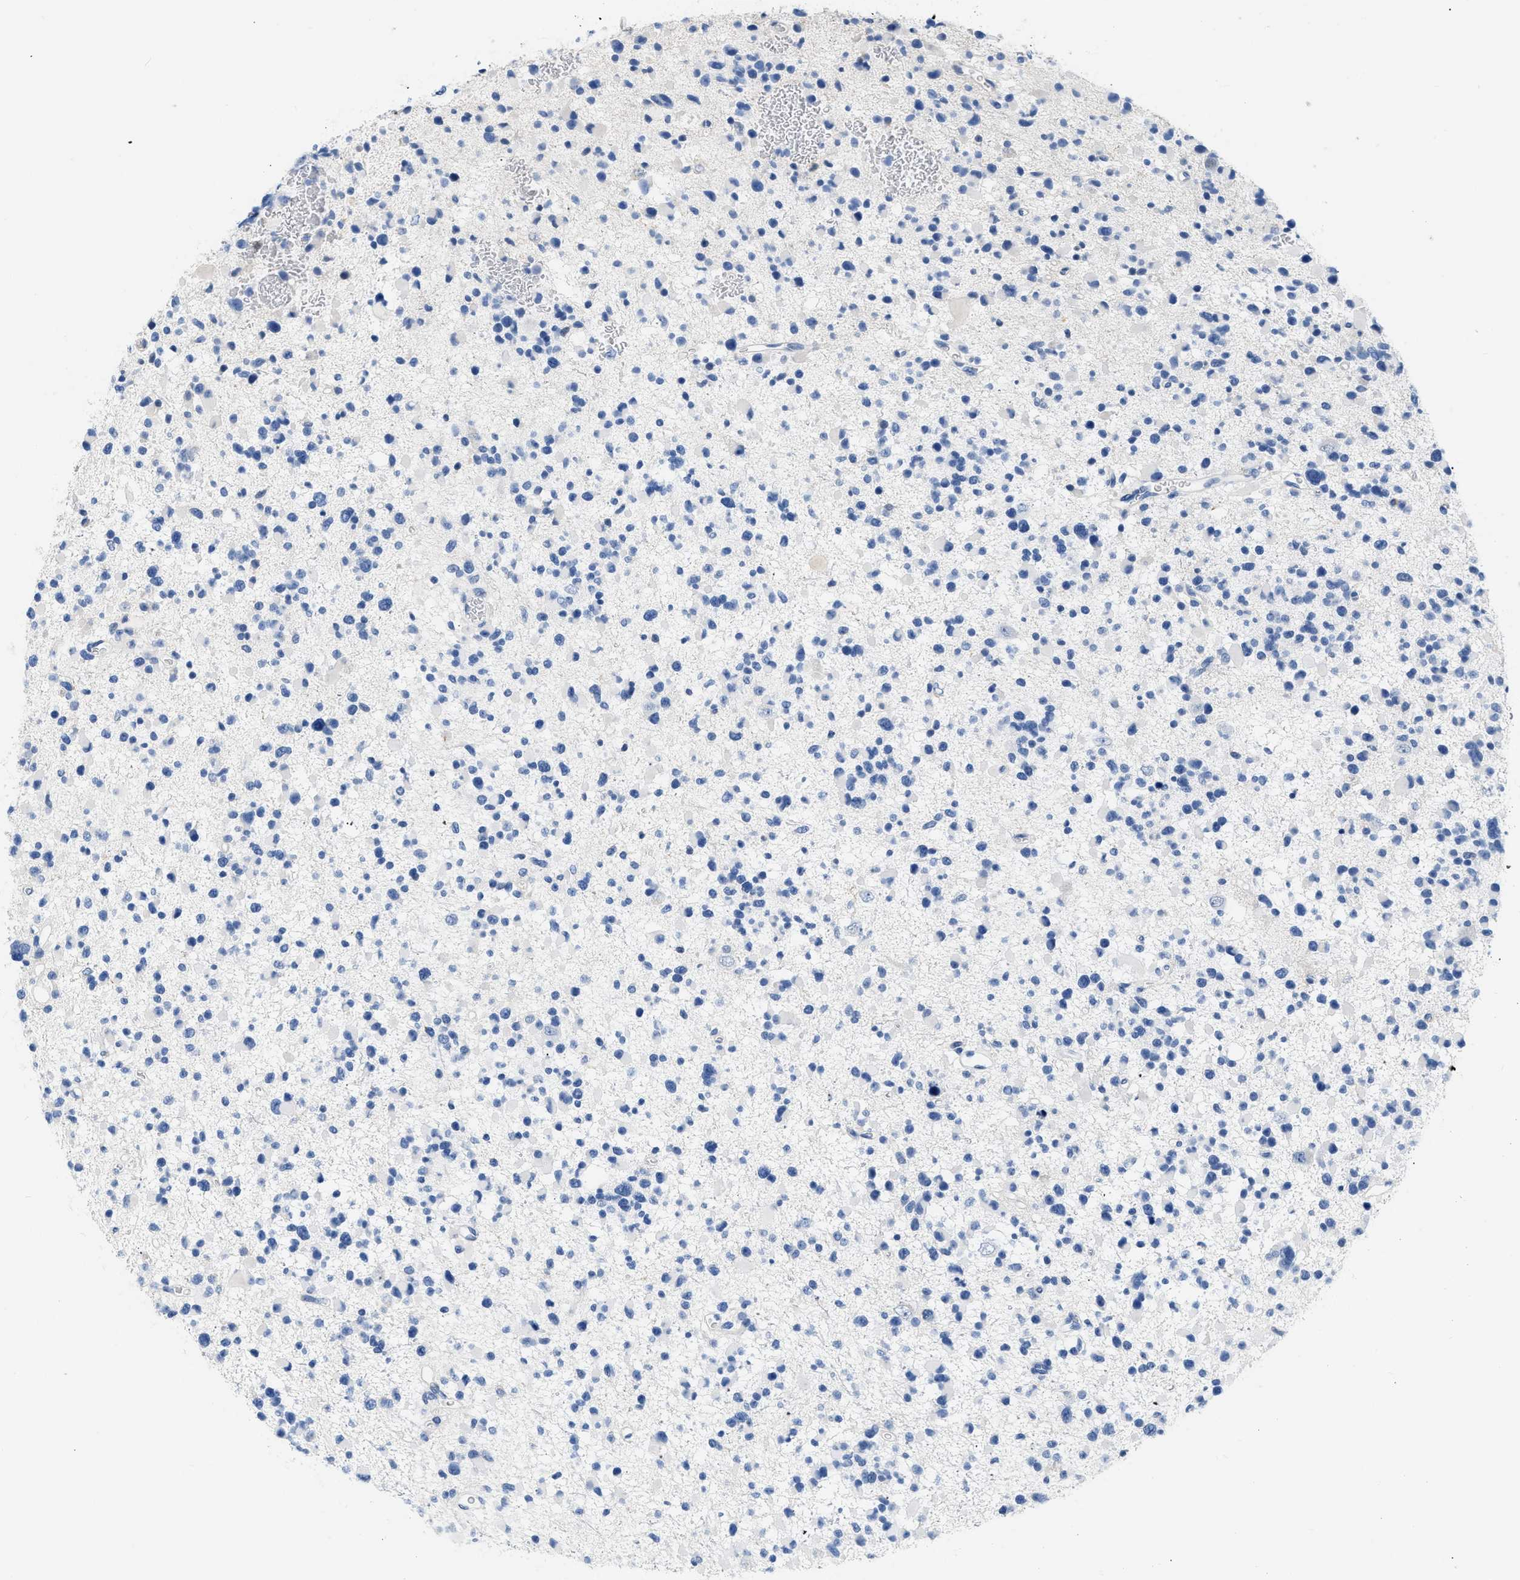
{"staining": {"intensity": "negative", "quantity": "none", "location": "none"}, "tissue": "glioma", "cell_type": "Tumor cells", "image_type": "cancer", "snomed": [{"axis": "morphology", "description": "Glioma, malignant, Low grade"}, {"axis": "topography", "description": "Brain"}], "caption": "IHC image of neoplastic tissue: malignant glioma (low-grade) stained with DAB (3,3'-diaminobenzidine) reveals no significant protein staining in tumor cells. (Brightfield microscopy of DAB immunohistochemistry at high magnification).", "gene": "BOLL", "patient": {"sex": "female", "age": 22}}